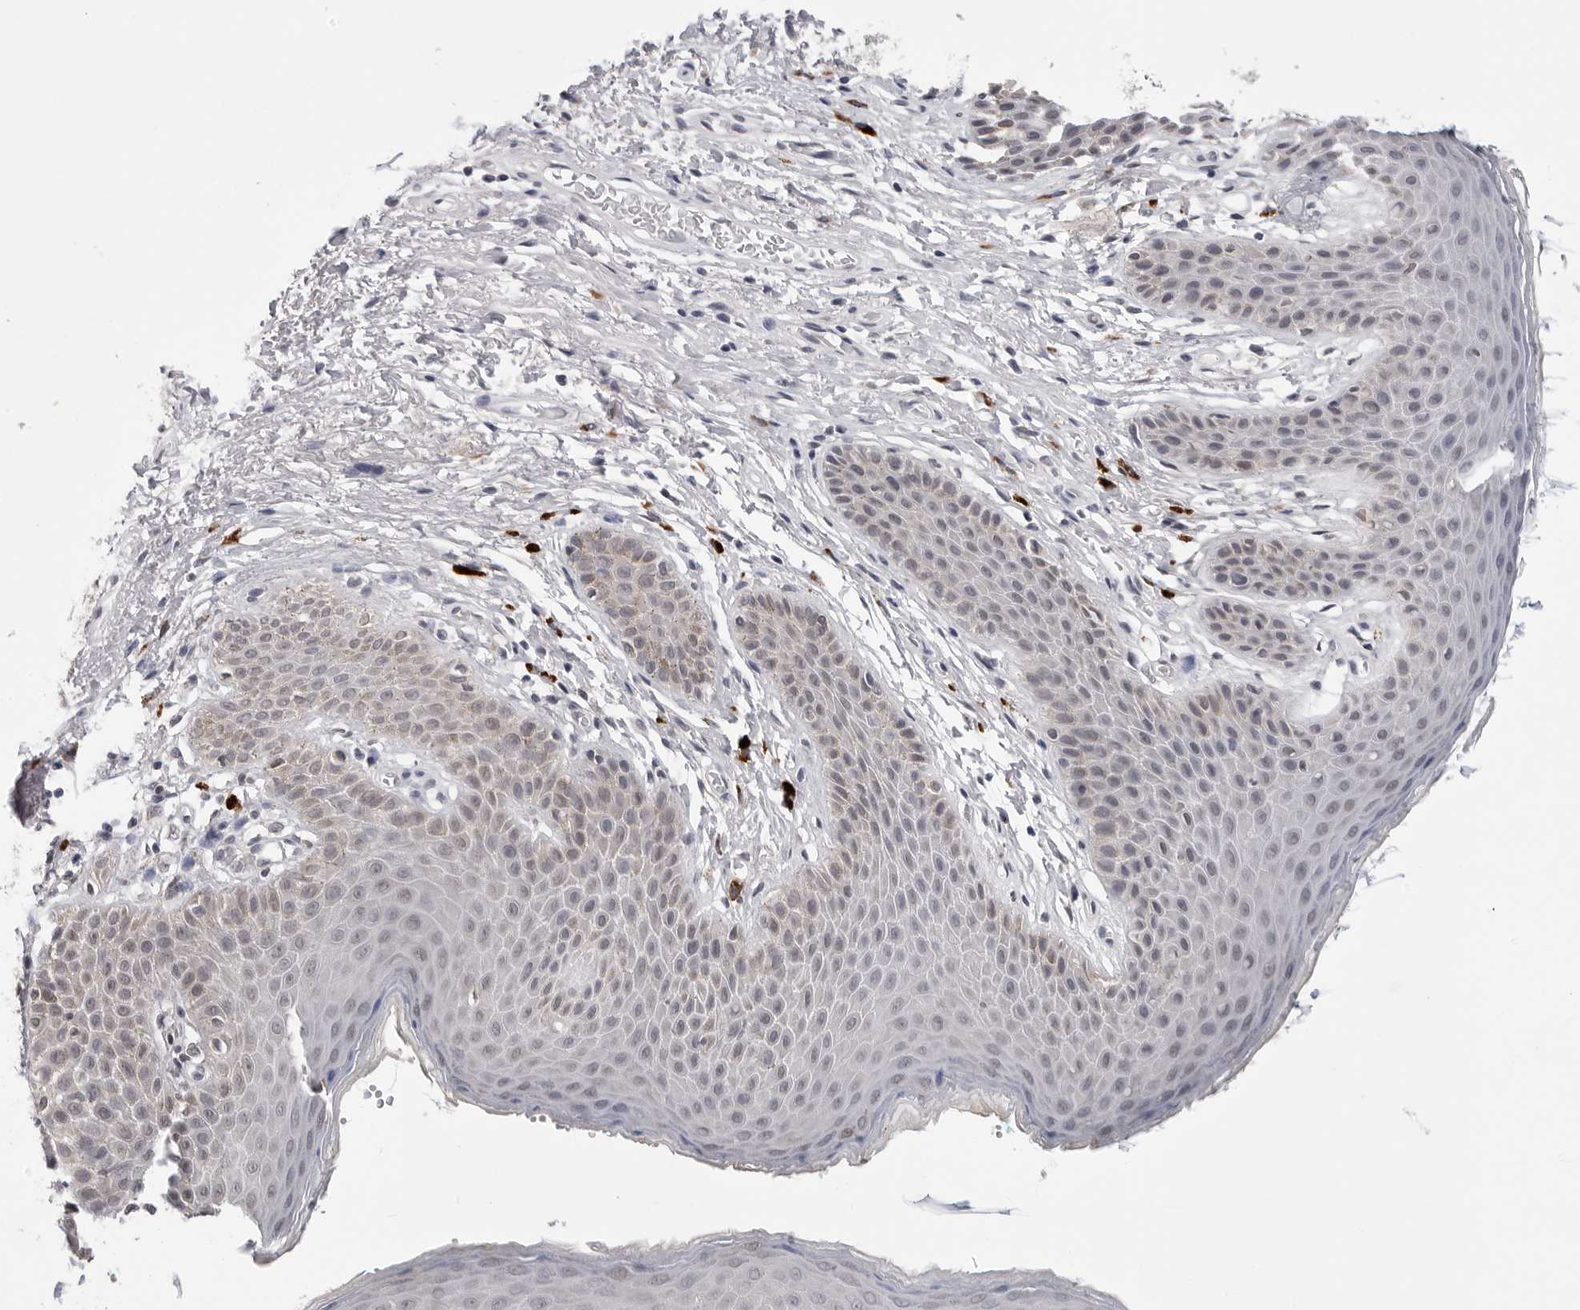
{"staining": {"intensity": "negative", "quantity": "none", "location": "none"}, "tissue": "skin", "cell_type": "Epidermal cells", "image_type": "normal", "snomed": [{"axis": "morphology", "description": "Normal tissue, NOS"}, {"axis": "topography", "description": "Anal"}], "caption": "Epidermal cells show no significant expression in unremarkable skin. (Brightfield microscopy of DAB immunohistochemistry at high magnification).", "gene": "CDK20", "patient": {"sex": "male", "age": 74}}